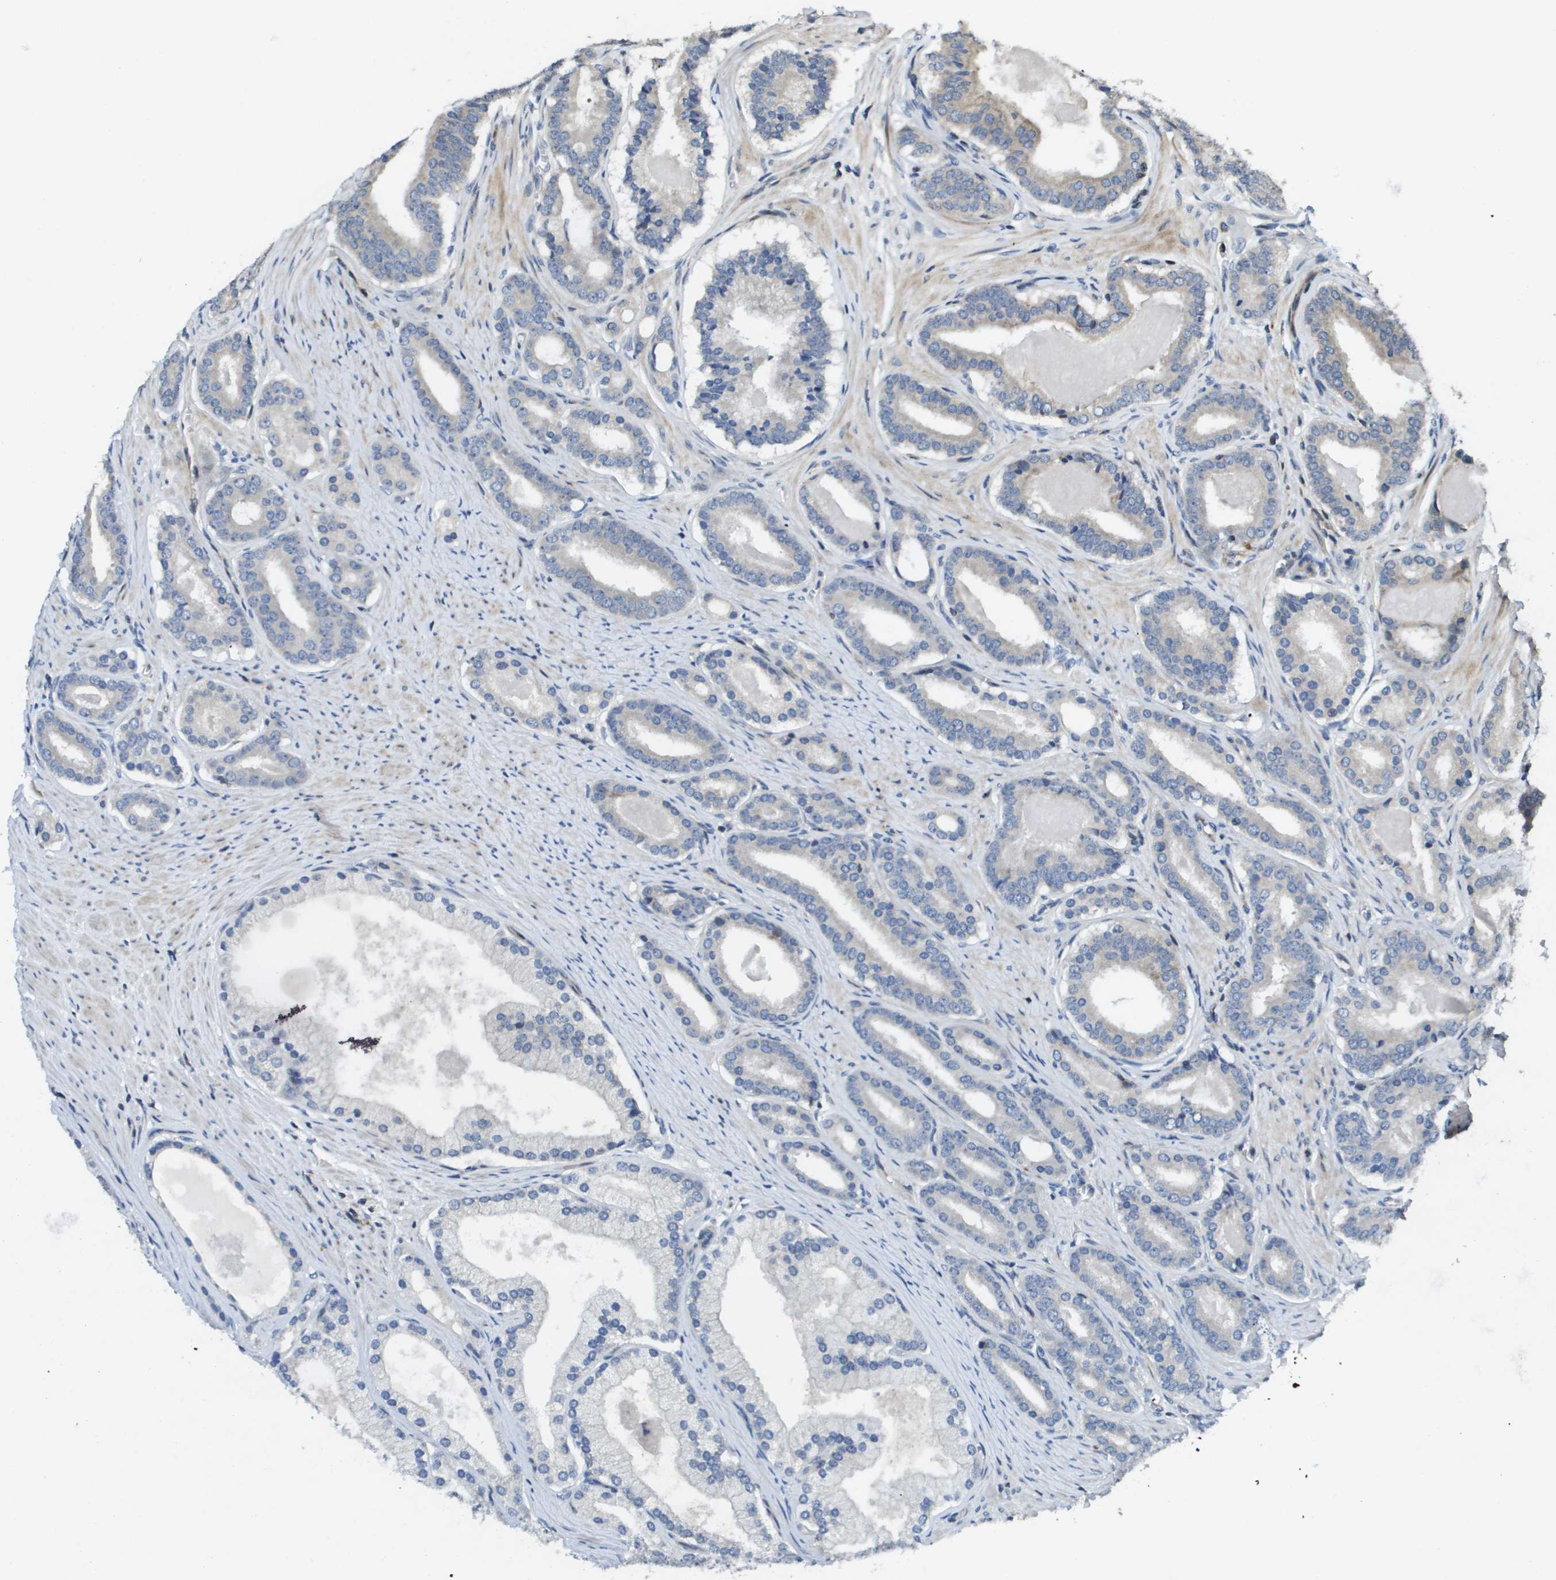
{"staining": {"intensity": "negative", "quantity": "none", "location": "none"}, "tissue": "prostate cancer", "cell_type": "Tumor cells", "image_type": "cancer", "snomed": [{"axis": "morphology", "description": "Adenocarcinoma, High grade"}, {"axis": "topography", "description": "Prostate"}], "caption": "Immunohistochemistry (IHC) of human prostate cancer shows no staining in tumor cells. (Stains: DAB (3,3'-diaminobenzidine) immunohistochemistry (IHC) with hematoxylin counter stain, Microscopy: brightfield microscopy at high magnification).", "gene": "SCN4B", "patient": {"sex": "male", "age": 60}}